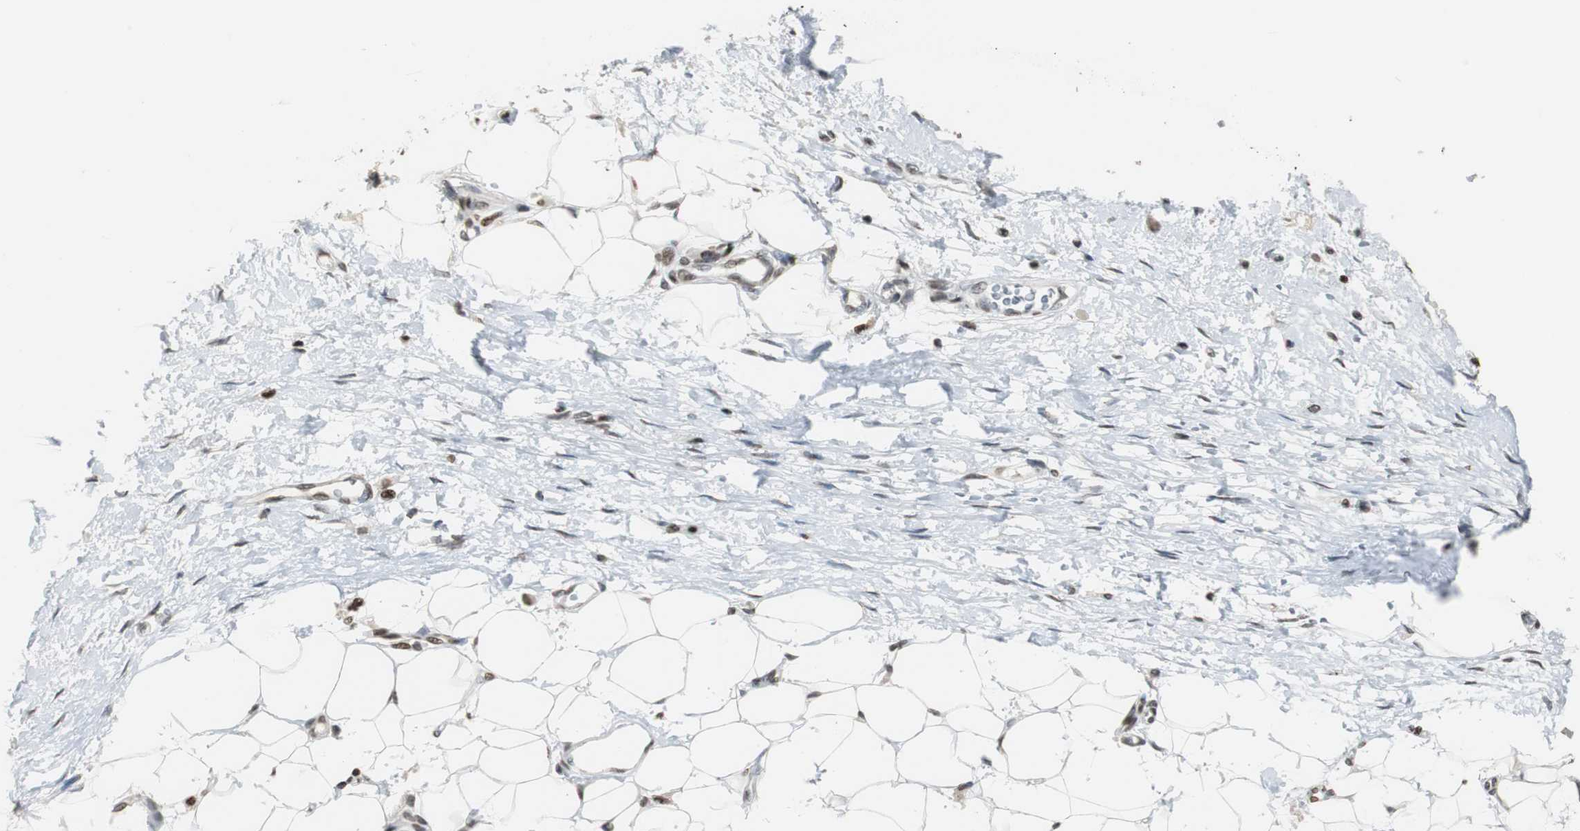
{"staining": {"intensity": "moderate", "quantity": ">75%", "location": "nuclear"}, "tissue": "adipose tissue", "cell_type": "Adipocytes", "image_type": "normal", "snomed": [{"axis": "morphology", "description": "Normal tissue, NOS"}, {"axis": "morphology", "description": "Urothelial carcinoma, High grade"}, {"axis": "topography", "description": "Vascular tissue"}, {"axis": "topography", "description": "Urinary bladder"}], "caption": "Immunohistochemistry (IHC) photomicrograph of unremarkable adipose tissue stained for a protein (brown), which demonstrates medium levels of moderate nuclear expression in approximately >75% of adipocytes.", "gene": "PAXIP1", "patient": {"sex": "female", "age": 56}}